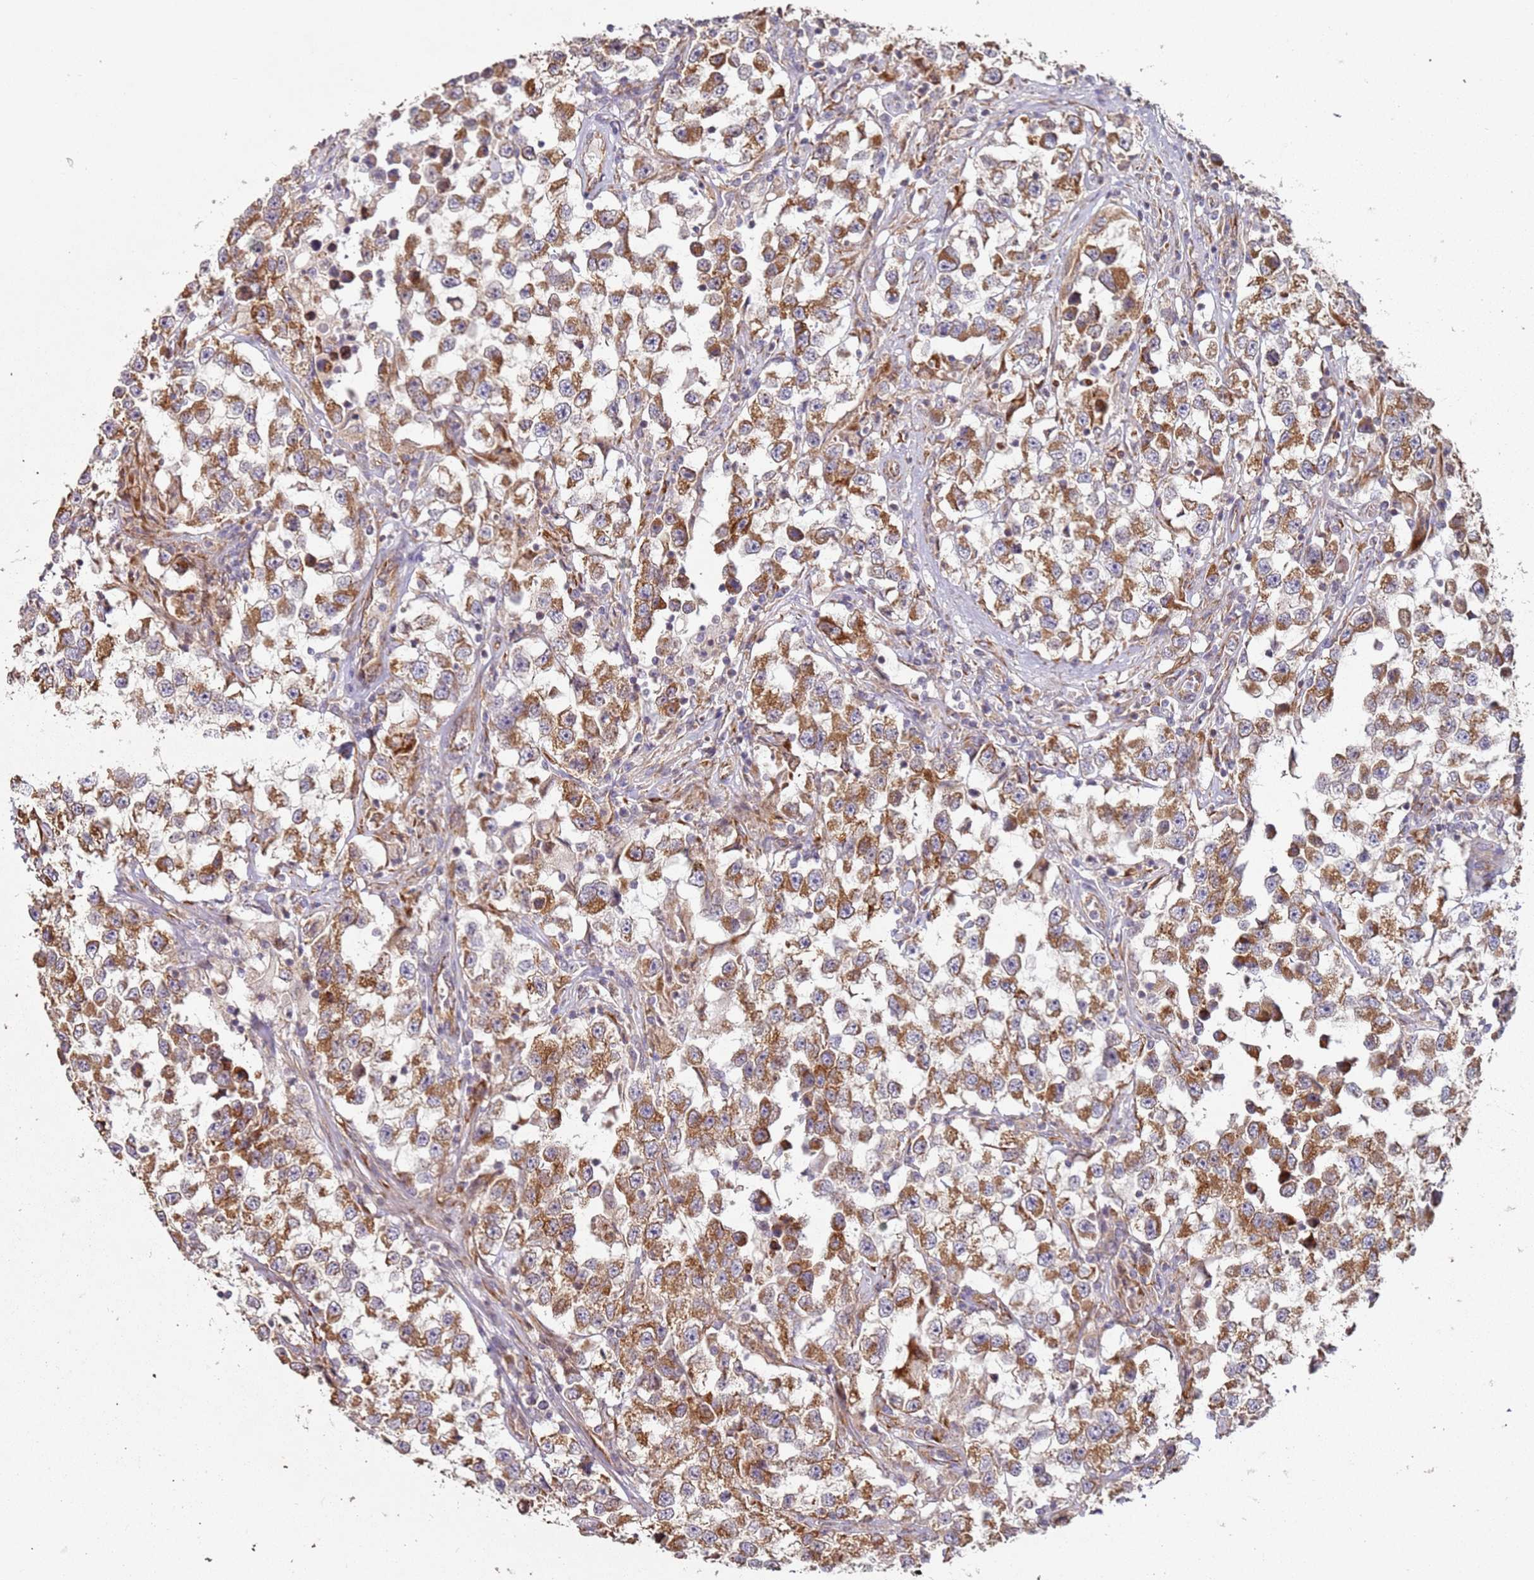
{"staining": {"intensity": "moderate", "quantity": ">75%", "location": "cytoplasmic/membranous"}, "tissue": "testis cancer", "cell_type": "Tumor cells", "image_type": "cancer", "snomed": [{"axis": "morphology", "description": "Seminoma, NOS"}, {"axis": "topography", "description": "Testis"}], "caption": "The immunohistochemical stain labels moderate cytoplasmic/membranous staining in tumor cells of testis cancer tissue. Nuclei are stained in blue.", "gene": "ARFRP1", "patient": {"sex": "male", "age": 46}}